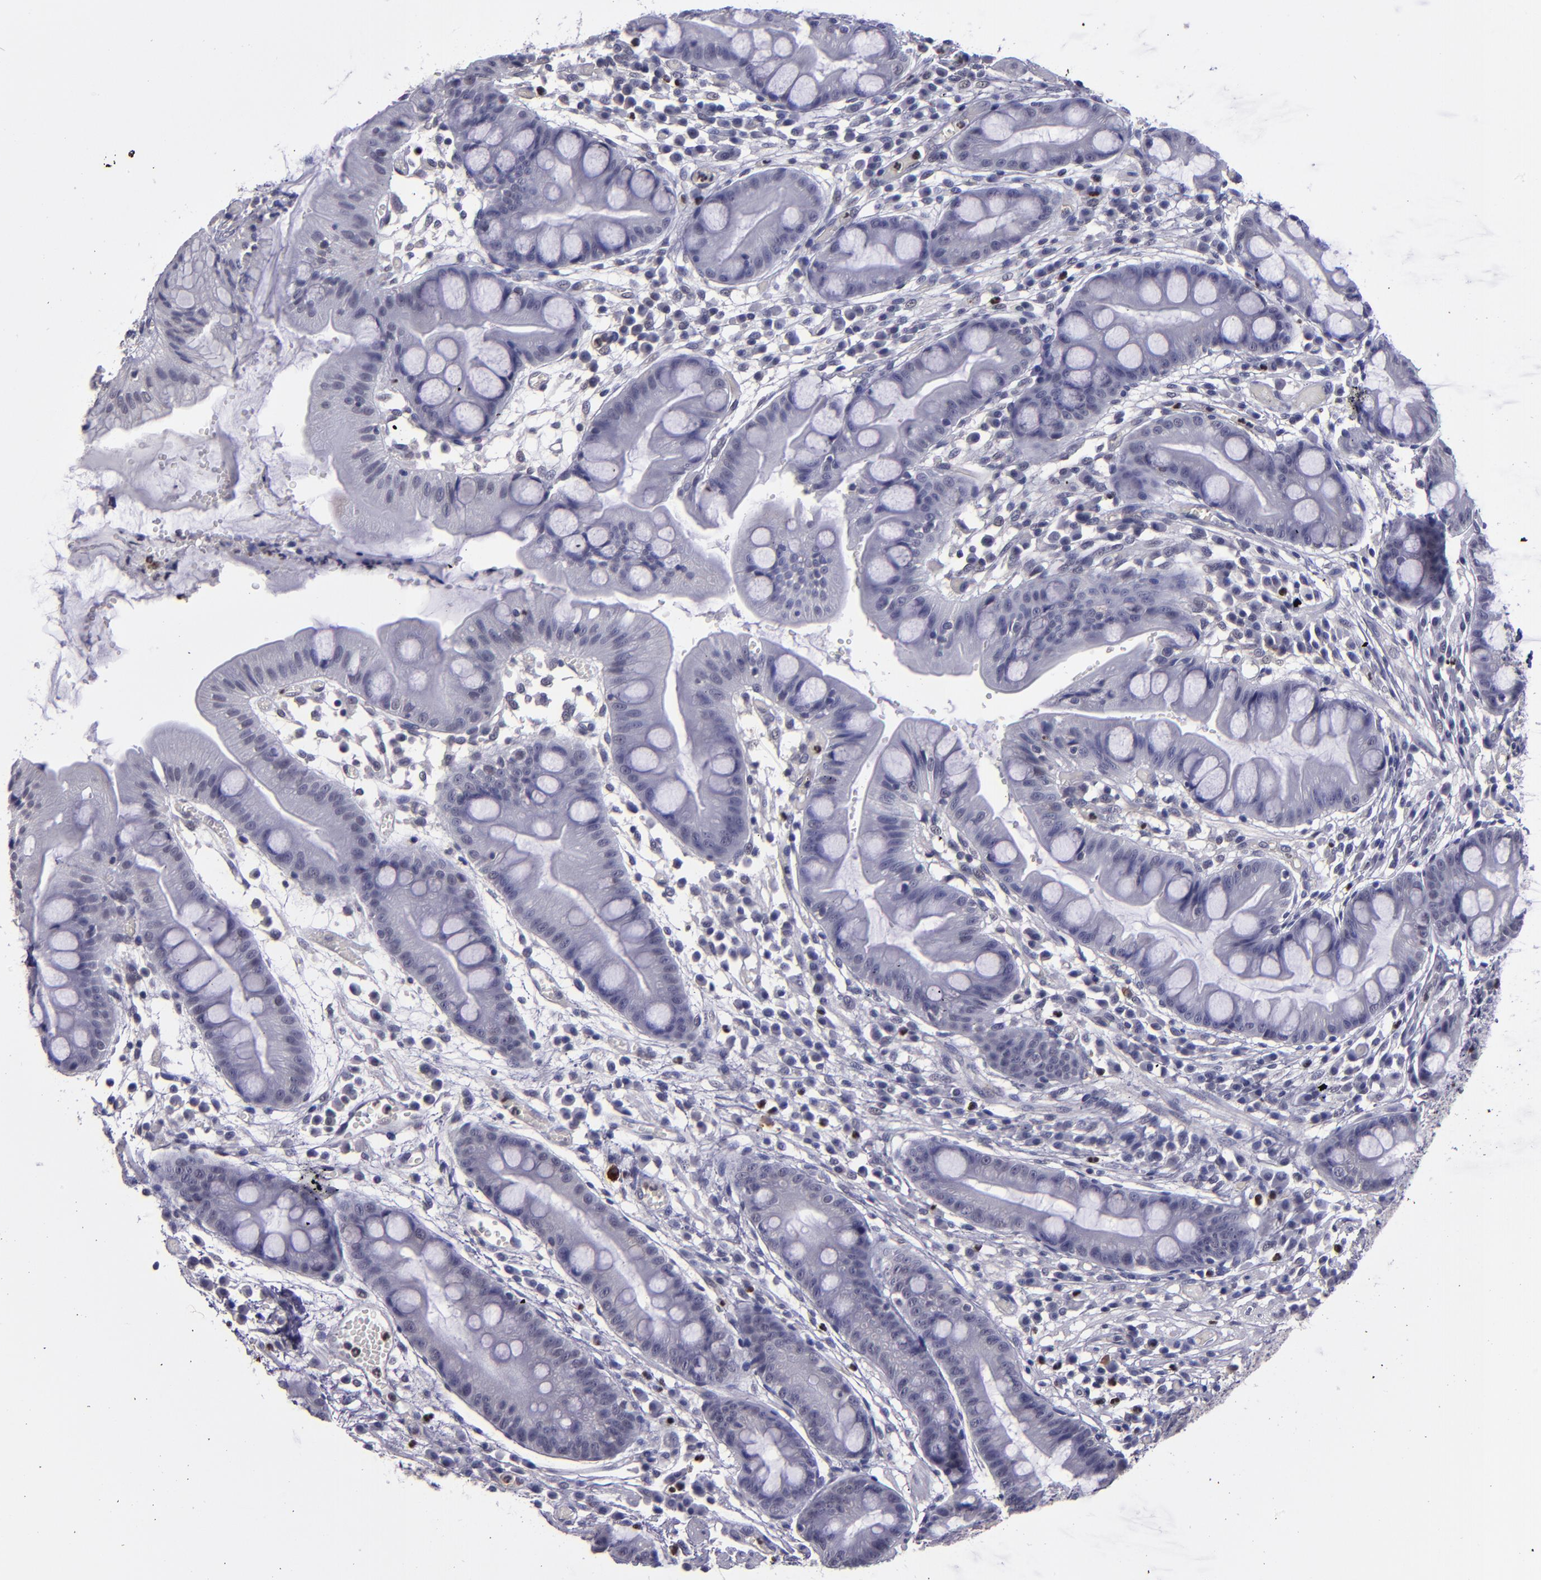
{"staining": {"intensity": "negative", "quantity": "none", "location": "none"}, "tissue": "stomach", "cell_type": "Glandular cells", "image_type": "normal", "snomed": [{"axis": "morphology", "description": "Normal tissue, NOS"}, {"axis": "morphology", "description": "Inflammation, NOS"}, {"axis": "topography", "description": "Stomach, lower"}], "caption": "DAB (3,3'-diaminobenzidine) immunohistochemical staining of normal human stomach demonstrates no significant positivity in glandular cells.", "gene": "CEBPE", "patient": {"sex": "male", "age": 59}}